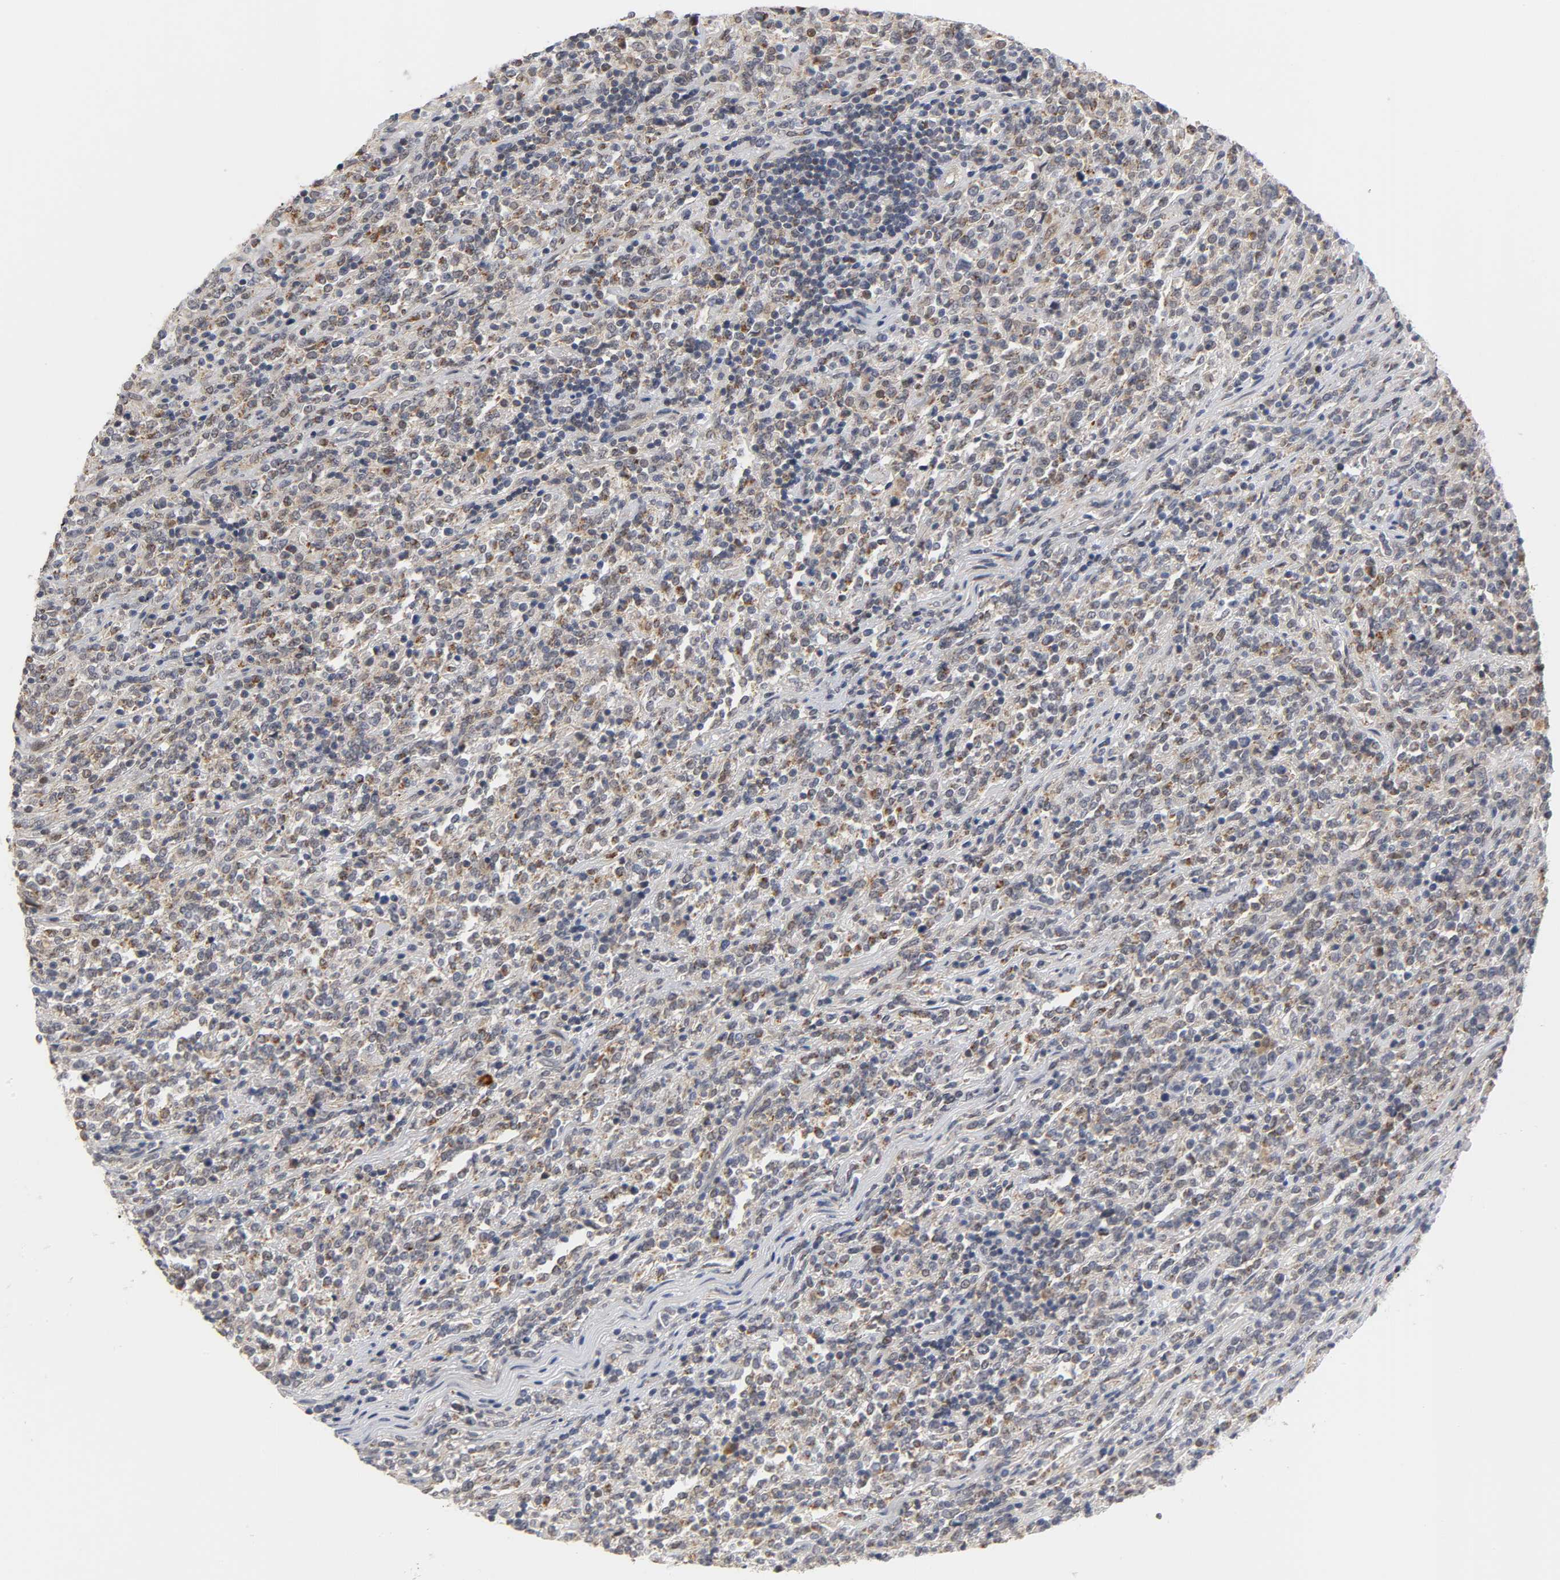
{"staining": {"intensity": "moderate", "quantity": ">75%", "location": "cytoplasmic/membranous"}, "tissue": "lymphoma", "cell_type": "Tumor cells", "image_type": "cancer", "snomed": [{"axis": "morphology", "description": "Malignant lymphoma, non-Hodgkin's type, High grade"}, {"axis": "topography", "description": "Soft tissue"}], "caption": "High-power microscopy captured an IHC histopathology image of high-grade malignant lymphoma, non-Hodgkin's type, revealing moderate cytoplasmic/membranous positivity in approximately >75% of tumor cells.", "gene": "GSTZ1", "patient": {"sex": "male", "age": 18}}